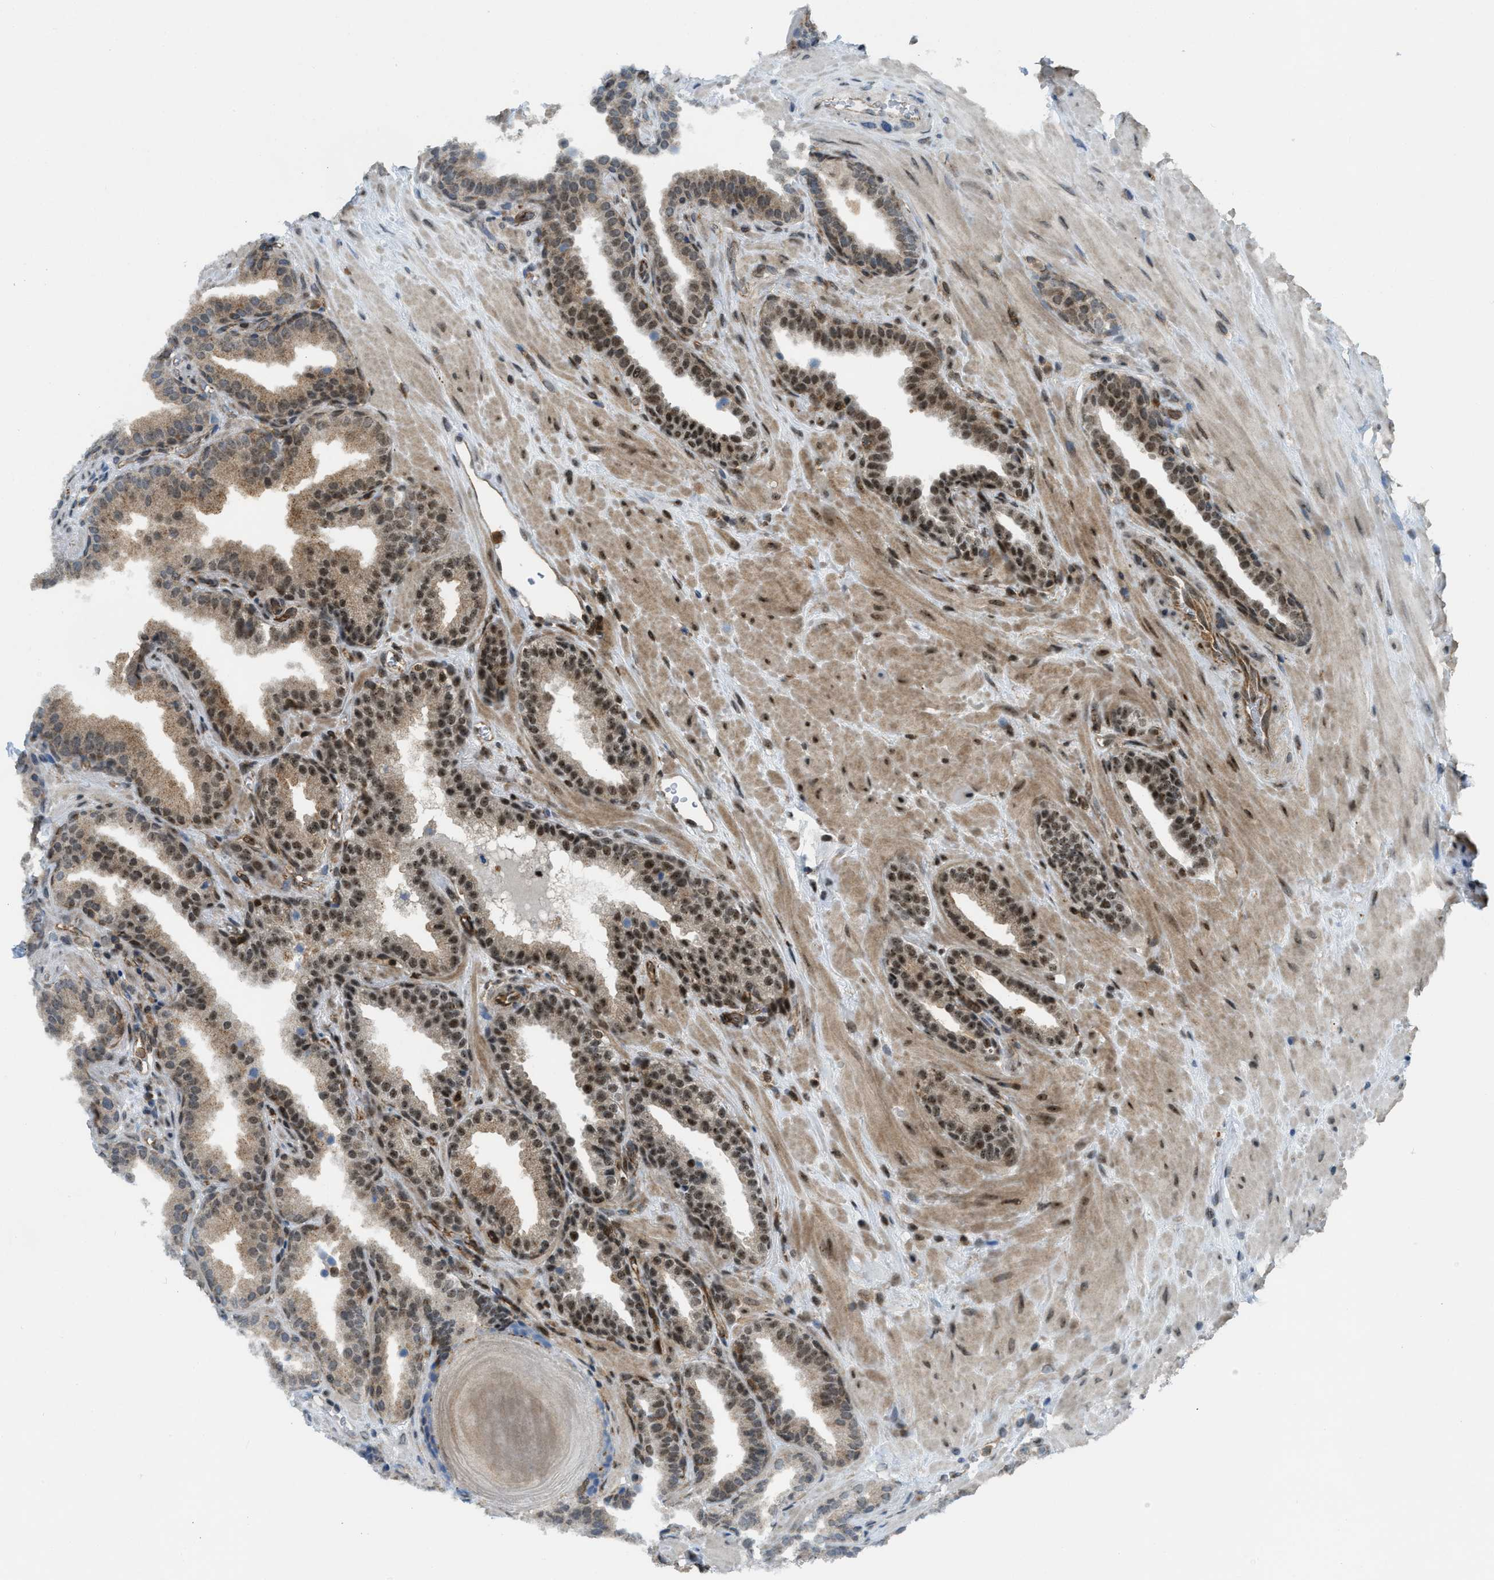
{"staining": {"intensity": "moderate", "quantity": ">75%", "location": "cytoplasmic/membranous,nuclear"}, "tissue": "prostate", "cell_type": "Glandular cells", "image_type": "normal", "snomed": [{"axis": "morphology", "description": "Normal tissue, NOS"}, {"axis": "topography", "description": "Prostate"}], "caption": "An immunohistochemistry (IHC) micrograph of normal tissue is shown. Protein staining in brown labels moderate cytoplasmic/membranous,nuclear positivity in prostate within glandular cells. (brown staining indicates protein expression, while blue staining denotes nuclei).", "gene": "E2F1", "patient": {"sex": "male", "age": 51}}